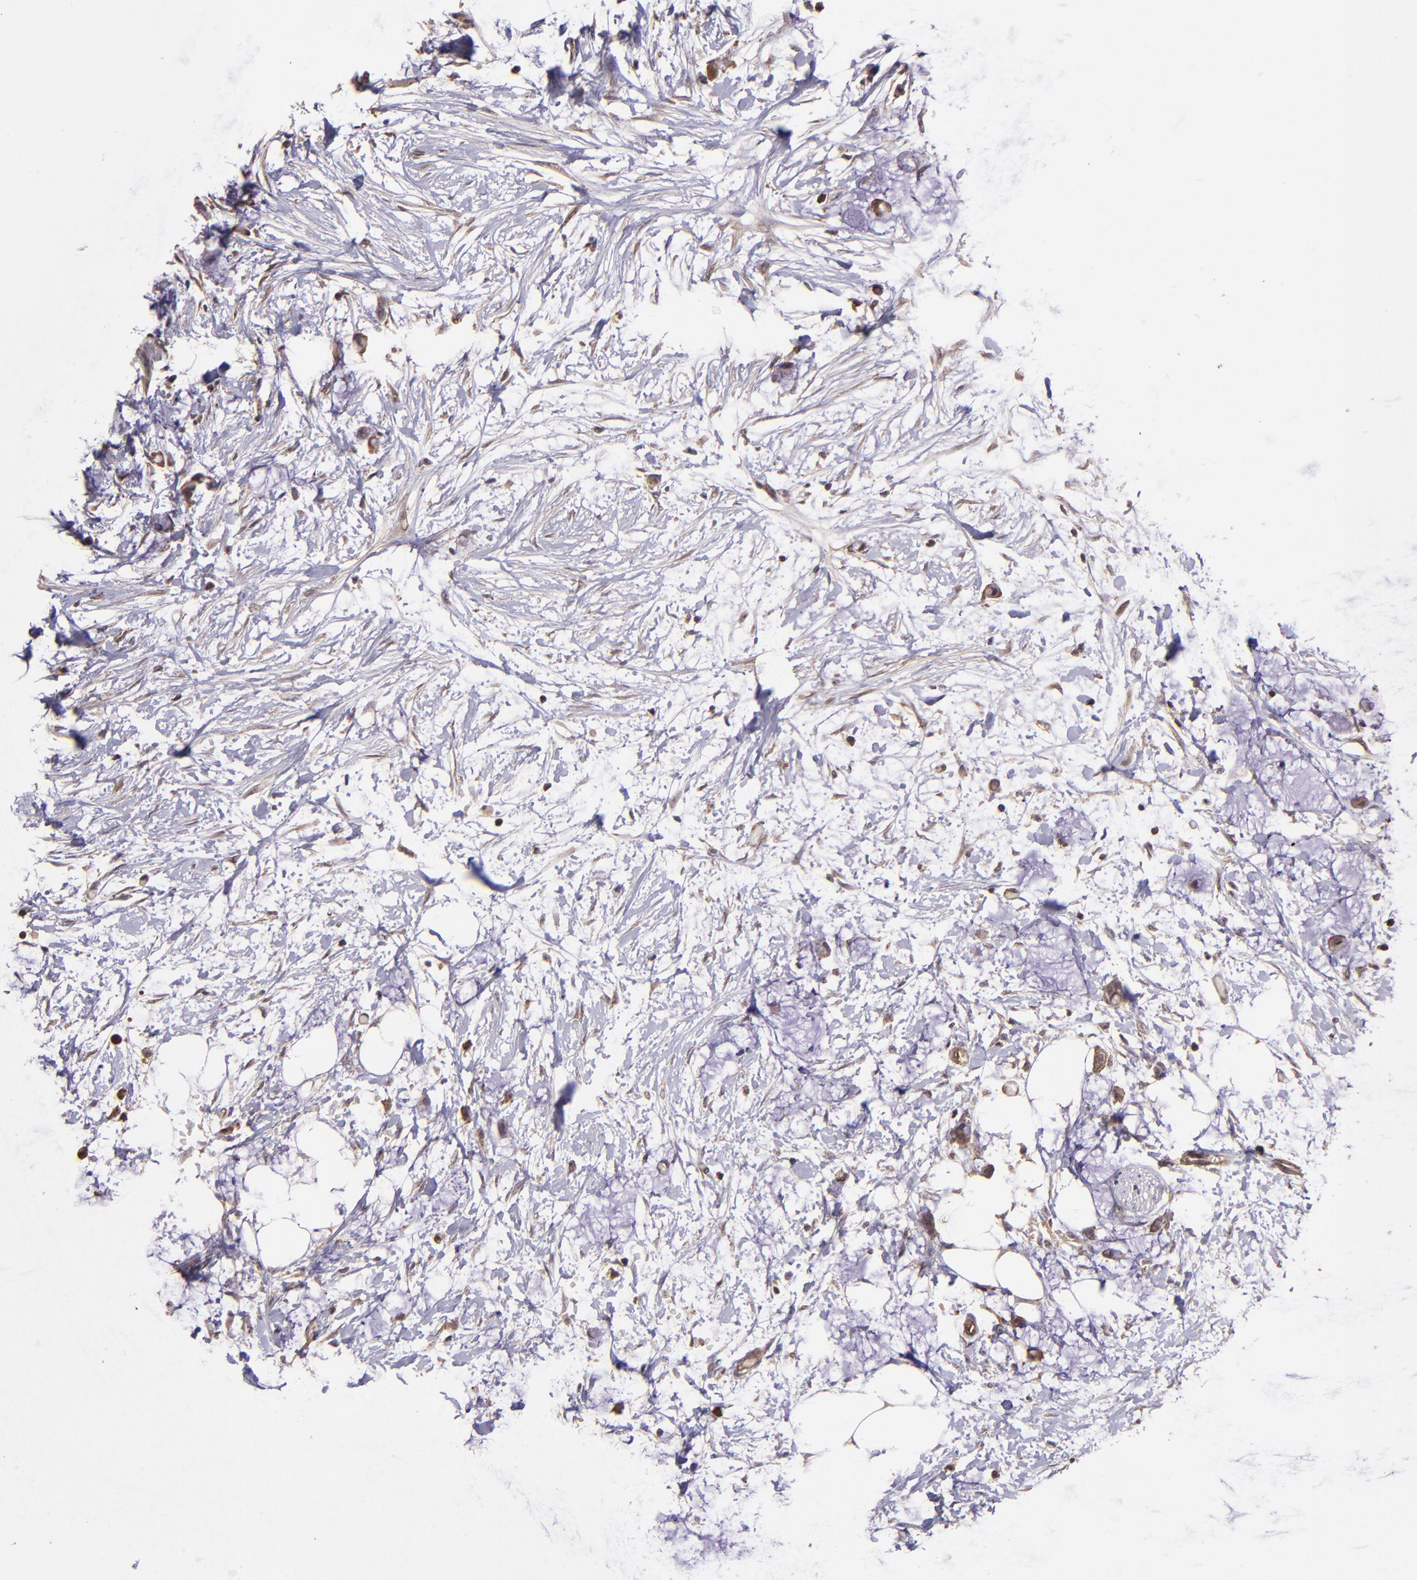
{"staining": {"intensity": "strong", "quantity": ">75%", "location": "cytoplasmic/membranous"}, "tissue": "colorectal cancer", "cell_type": "Tumor cells", "image_type": "cancer", "snomed": [{"axis": "morphology", "description": "Normal tissue, NOS"}, {"axis": "morphology", "description": "Adenocarcinoma, NOS"}, {"axis": "topography", "description": "Colon"}, {"axis": "topography", "description": "Peripheral nerve tissue"}], "caption": "The histopathology image demonstrates immunohistochemical staining of colorectal cancer. There is strong cytoplasmic/membranous staining is seen in about >75% of tumor cells. (Stains: DAB (3,3'-diaminobenzidine) in brown, nuclei in blue, Microscopy: brightfield microscopy at high magnification).", "gene": "USP51", "patient": {"sex": "male", "age": 14}}